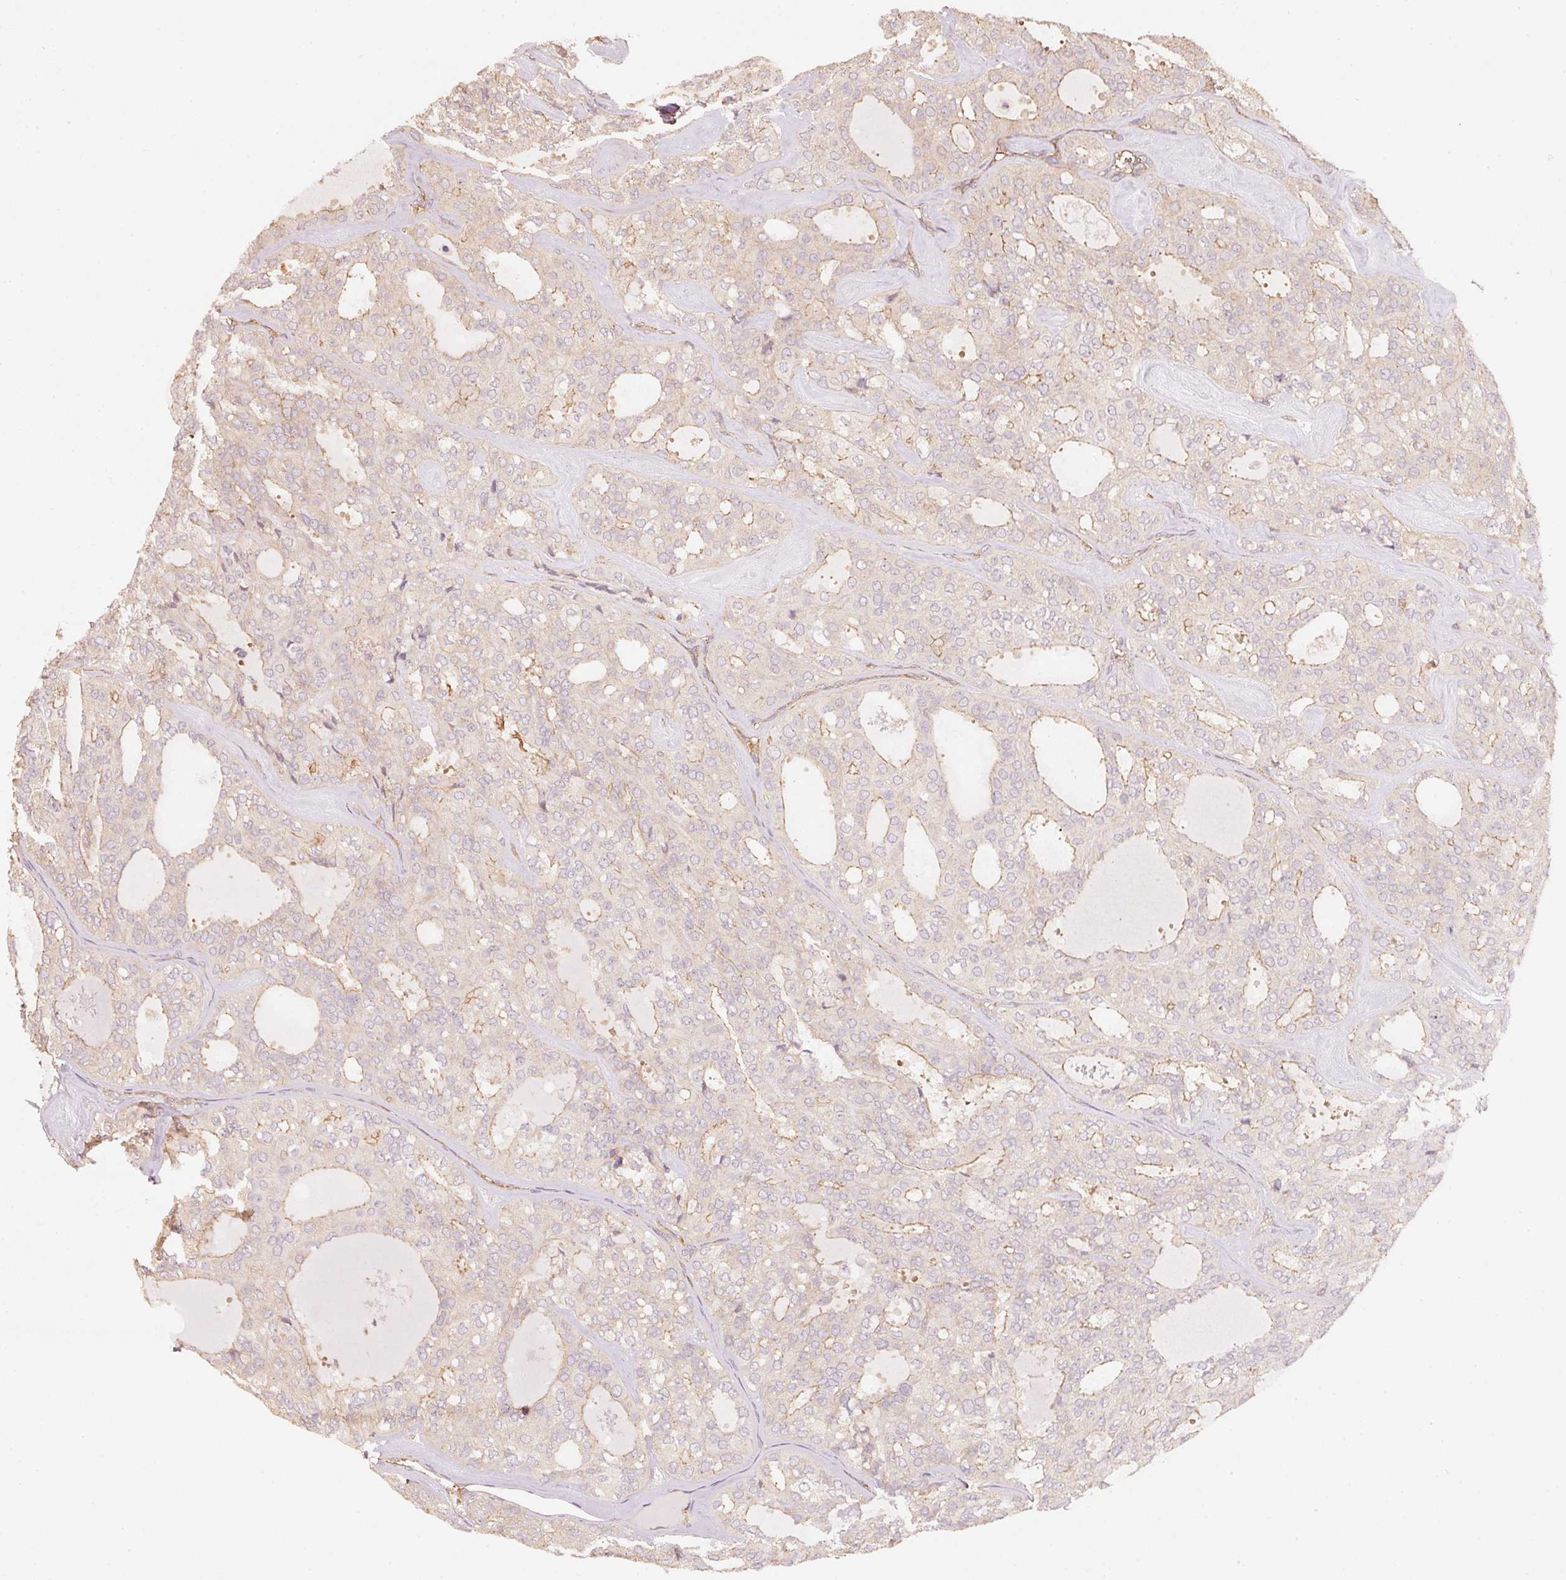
{"staining": {"intensity": "weak", "quantity": "<25%", "location": "cytoplasmic/membranous"}, "tissue": "thyroid cancer", "cell_type": "Tumor cells", "image_type": "cancer", "snomed": [{"axis": "morphology", "description": "Follicular adenoma carcinoma, NOS"}, {"axis": "topography", "description": "Thyroid gland"}], "caption": "Photomicrograph shows no significant protein staining in tumor cells of thyroid cancer (follicular adenoma carcinoma).", "gene": "CEP95", "patient": {"sex": "male", "age": 75}}